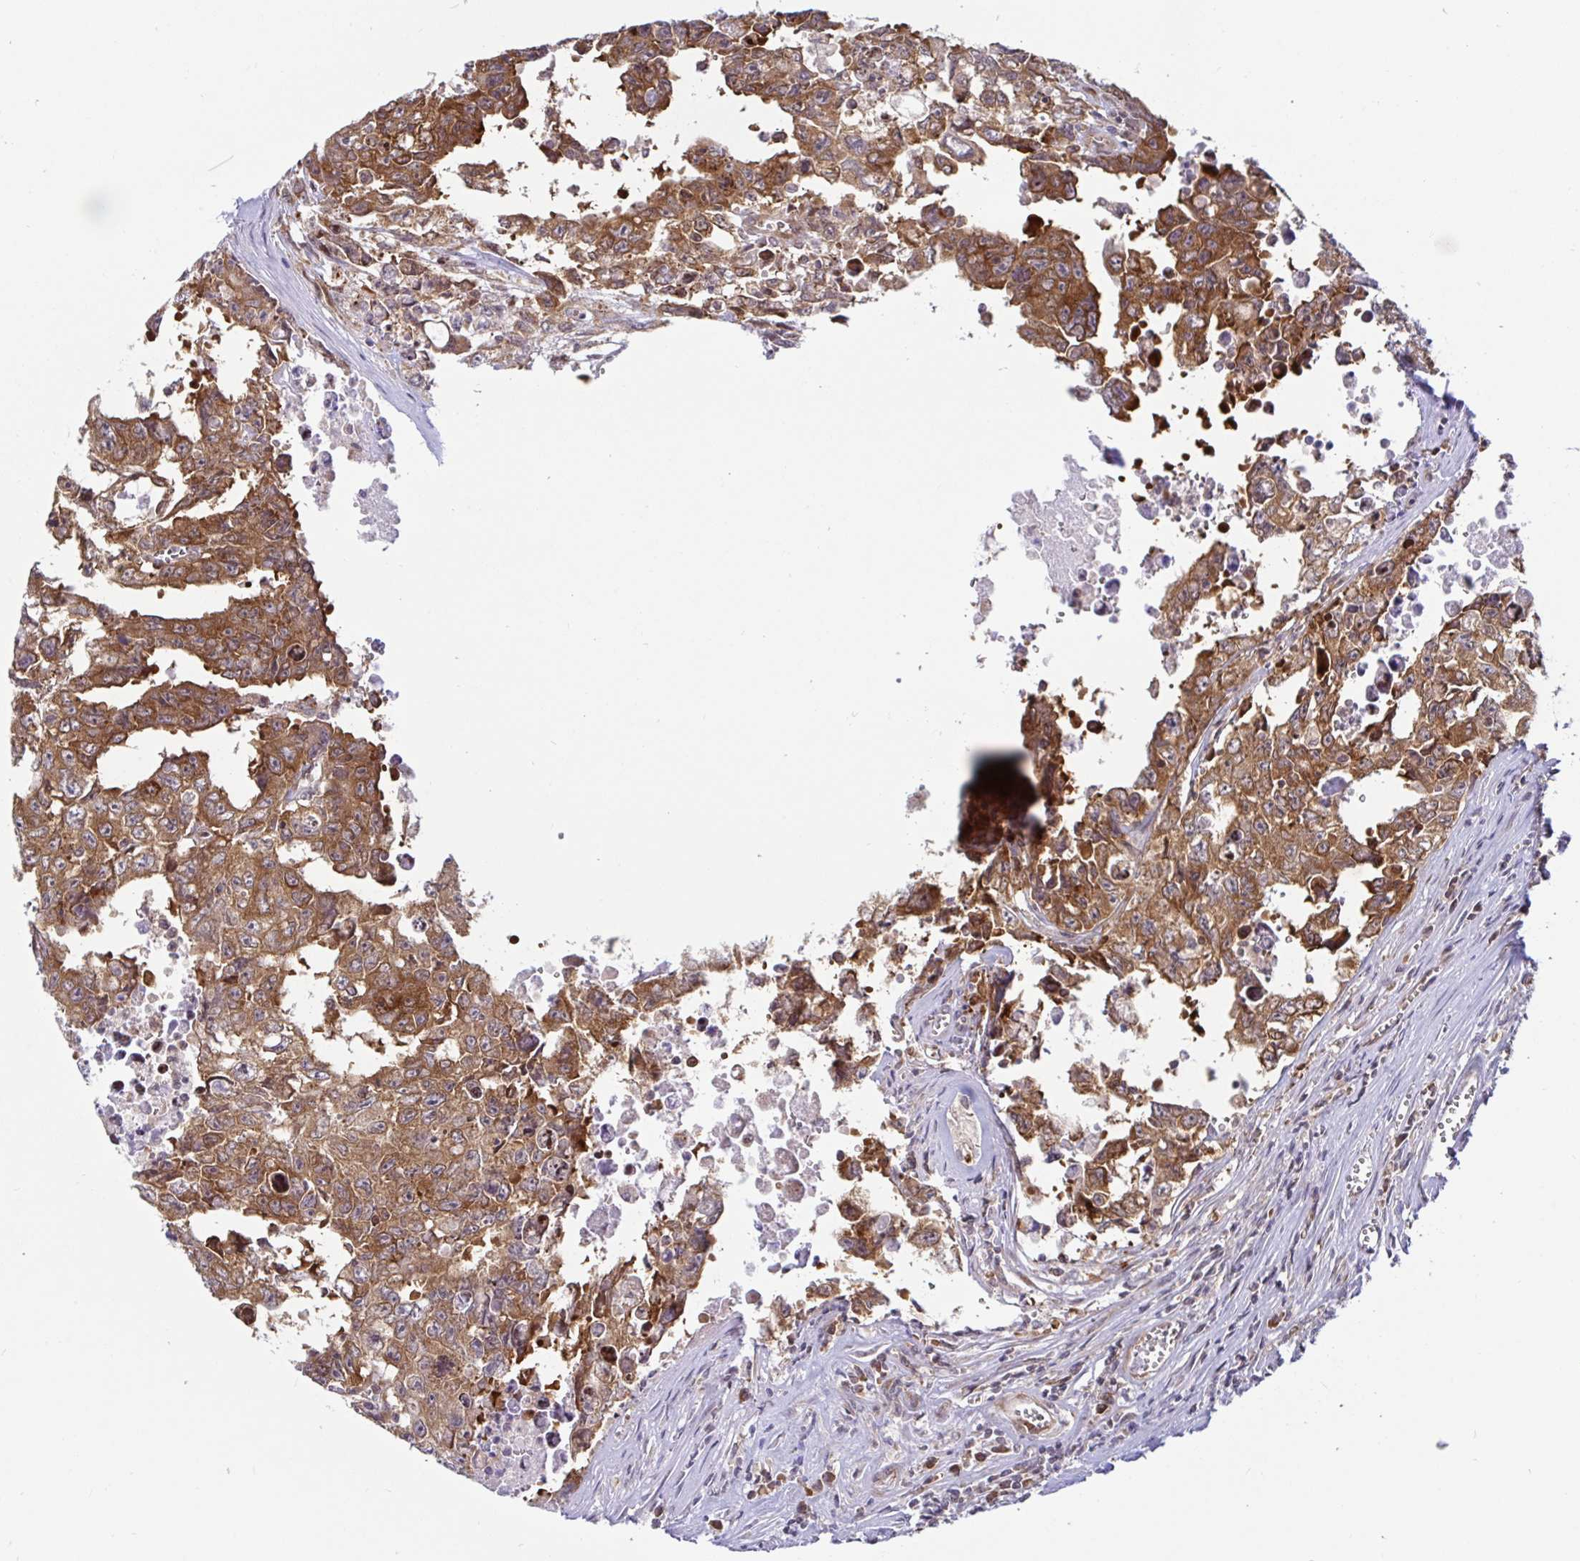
{"staining": {"intensity": "moderate", "quantity": ">75%", "location": "cytoplasmic/membranous"}, "tissue": "testis cancer", "cell_type": "Tumor cells", "image_type": "cancer", "snomed": [{"axis": "morphology", "description": "Carcinoma, Embryonal, NOS"}, {"axis": "topography", "description": "Testis"}], "caption": "This histopathology image shows IHC staining of human testis embryonal carcinoma, with medium moderate cytoplasmic/membranous staining in about >75% of tumor cells.", "gene": "LARP1", "patient": {"sex": "male", "age": 24}}